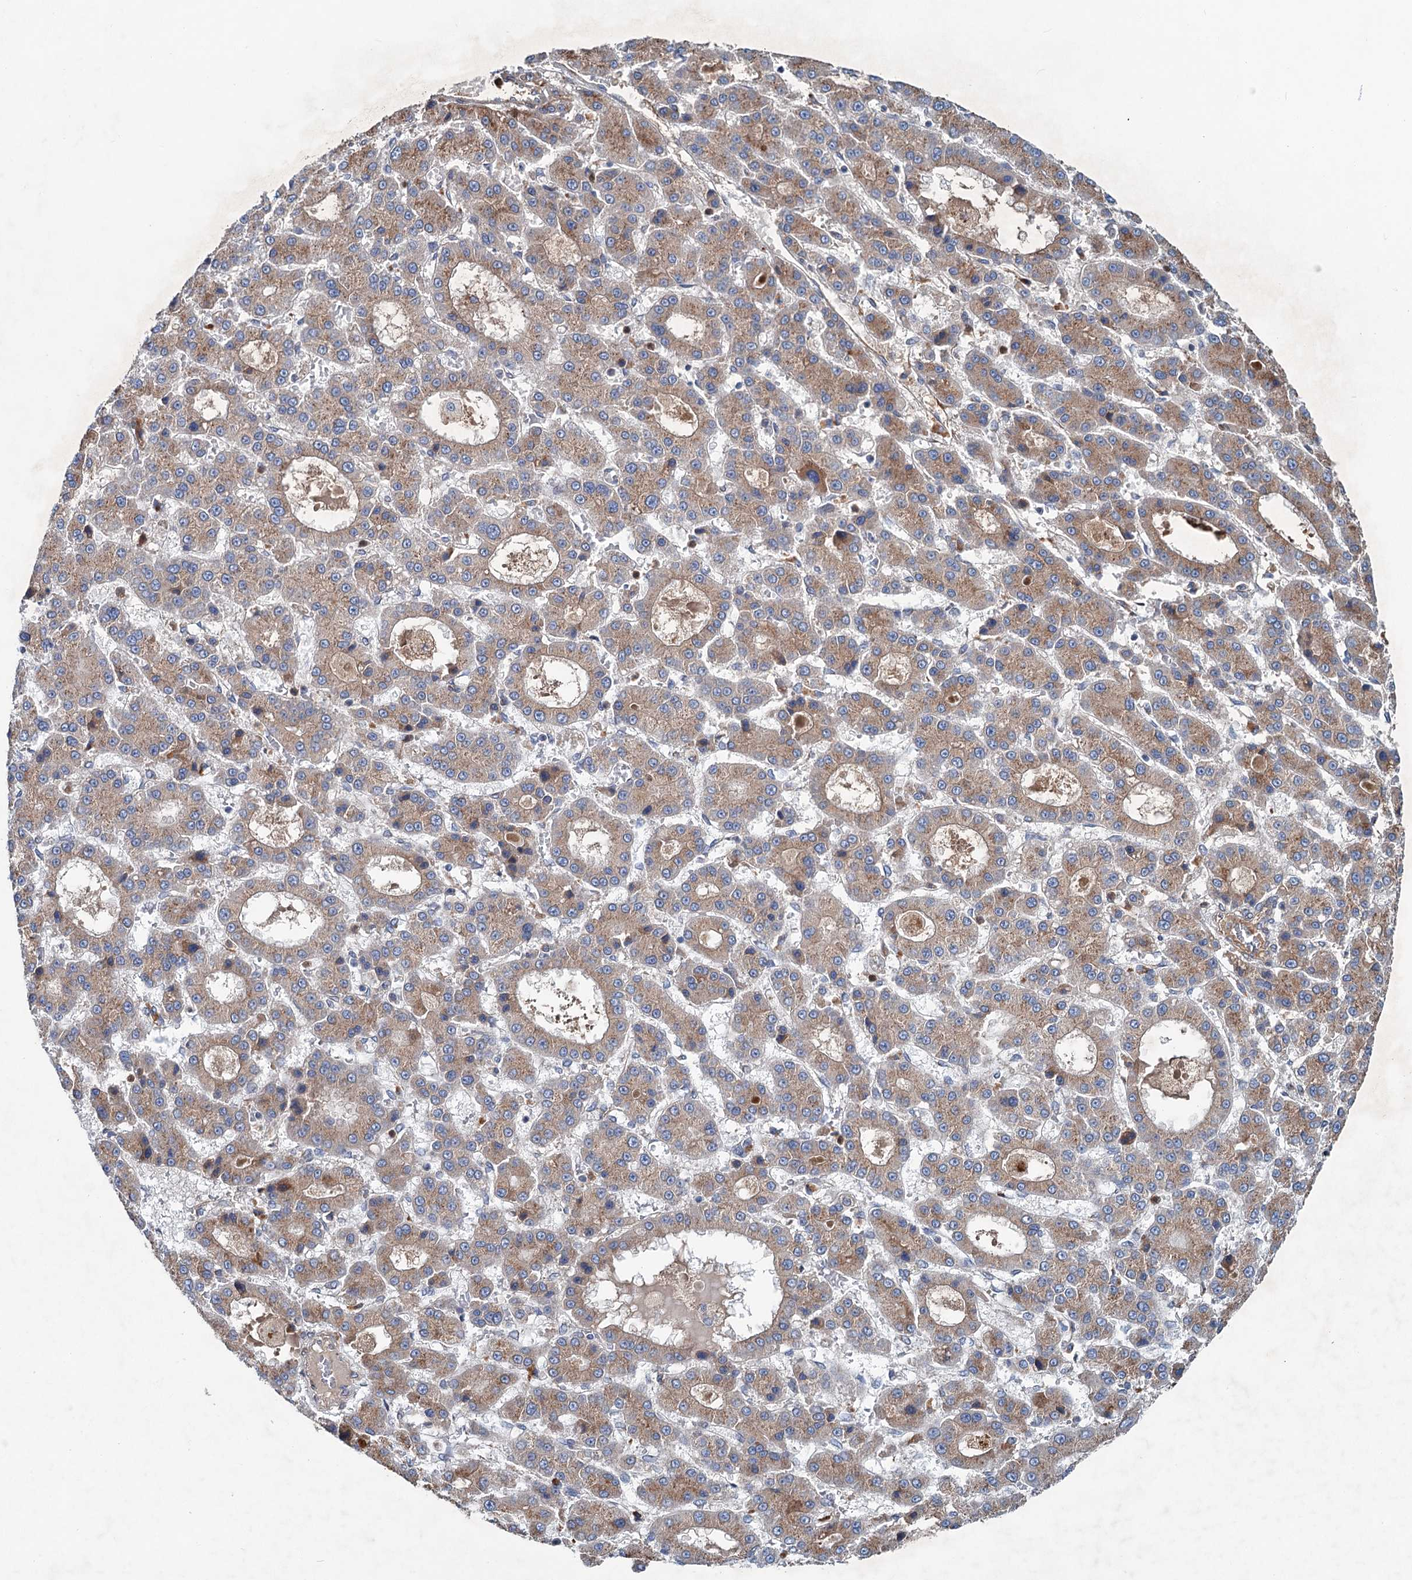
{"staining": {"intensity": "moderate", "quantity": ">75%", "location": "cytoplasmic/membranous"}, "tissue": "liver cancer", "cell_type": "Tumor cells", "image_type": "cancer", "snomed": [{"axis": "morphology", "description": "Carcinoma, Hepatocellular, NOS"}, {"axis": "topography", "description": "Liver"}], "caption": "The image shows immunohistochemical staining of liver cancer (hepatocellular carcinoma). There is moderate cytoplasmic/membranous positivity is appreciated in approximately >75% of tumor cells.", "gene": "CALCOCO1", "patient": {"sex": "male", "age": 70}}